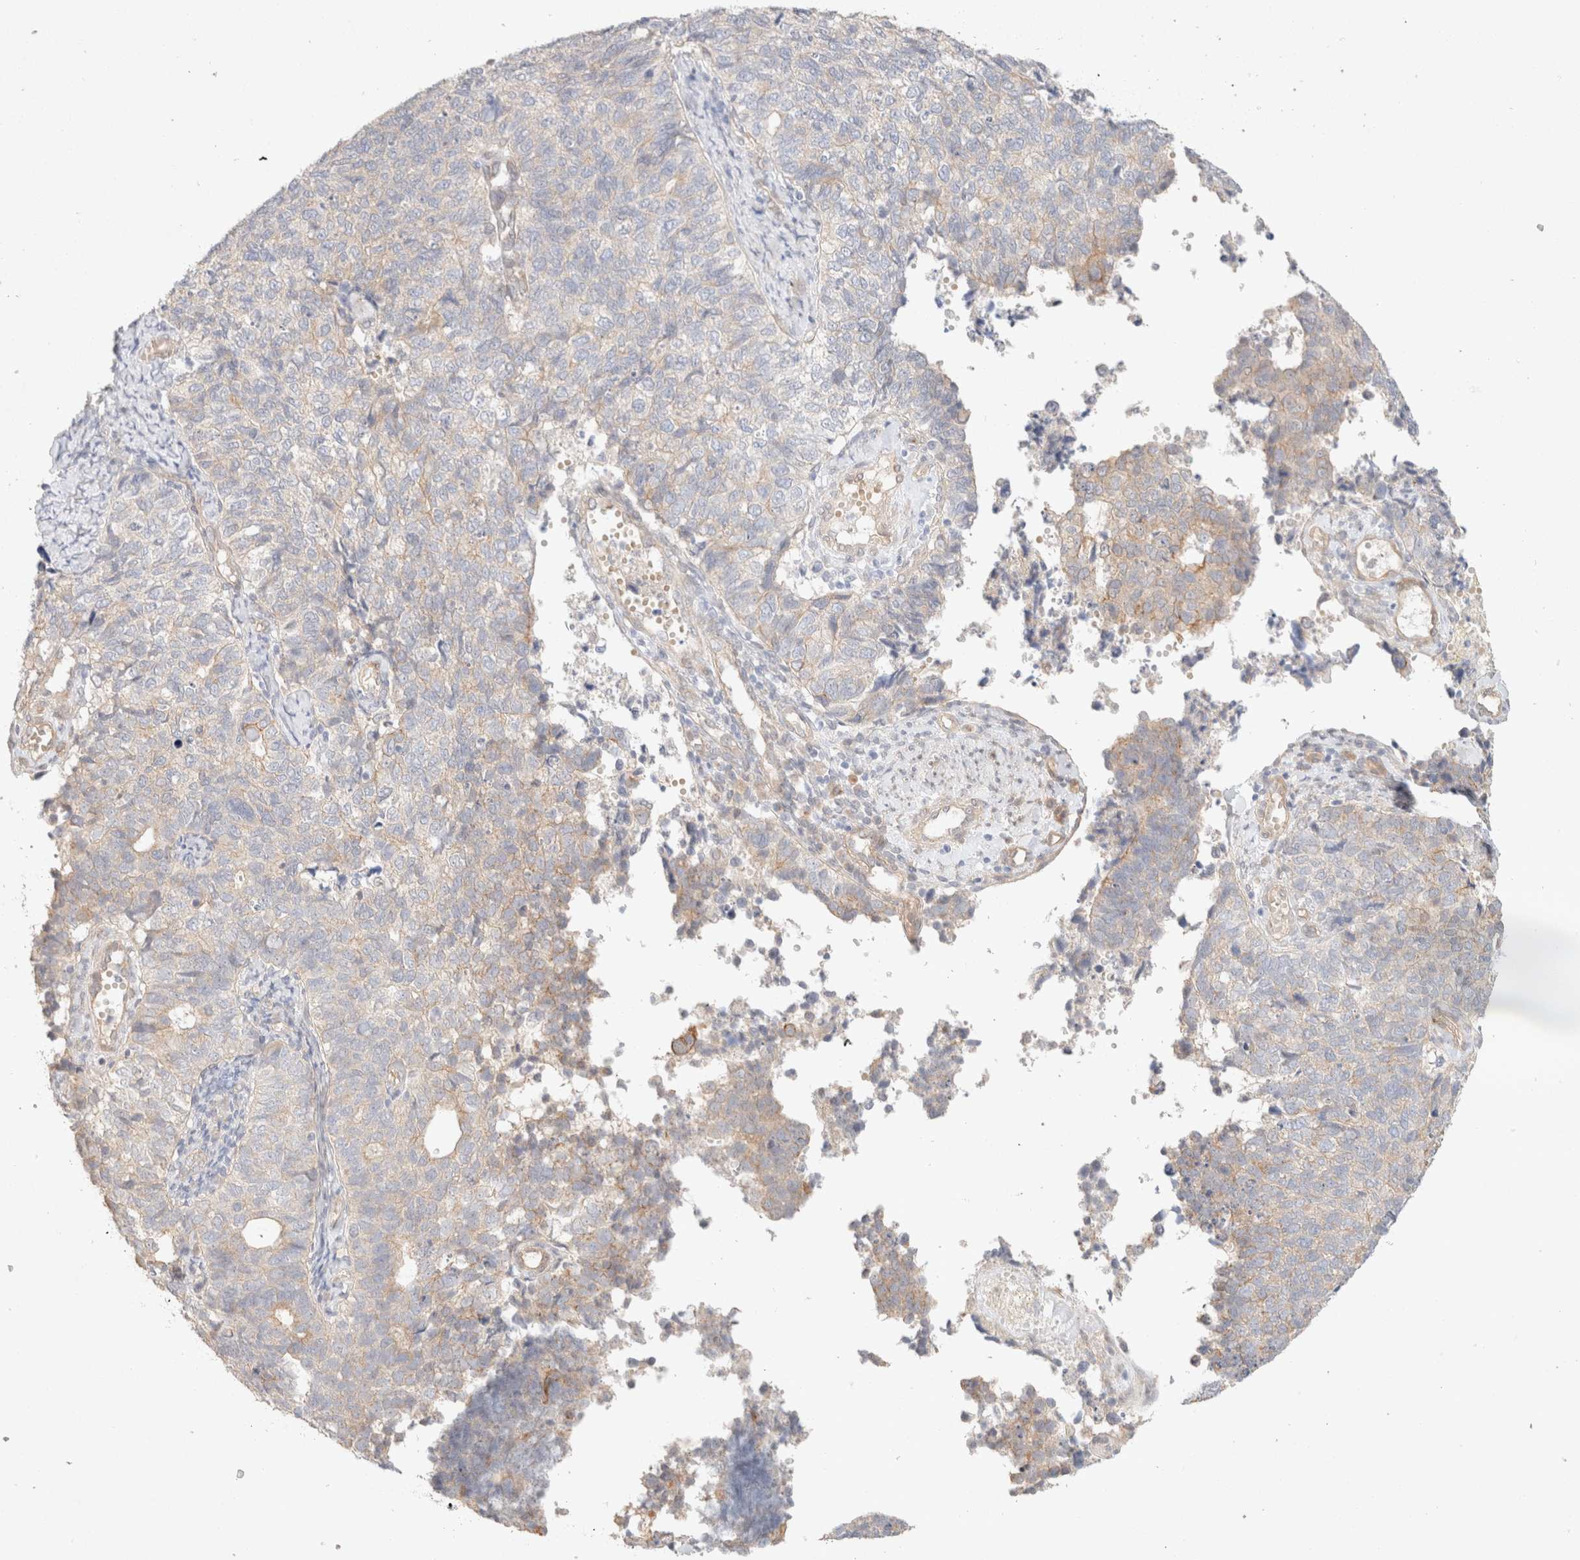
{"staining": {"intensity": "weak", "quantity": "<25%", "location": "cytoplasmic/membranous"}, "tissue": "cervical cancer", "cell_type": "Tumor cells", "image_type": "cancer", "snomed": [{"axis": "morphology", "description": "Squamous cell carcinoma, NOS"}, {"axis": "topography", "description": "Cervix"}], "caption": "Tumor cells show no significant positivity in squamous cell carcinoma (cervical).", "gene": "CSNK1E", "patient": {"sex": "female", "age": 63}}